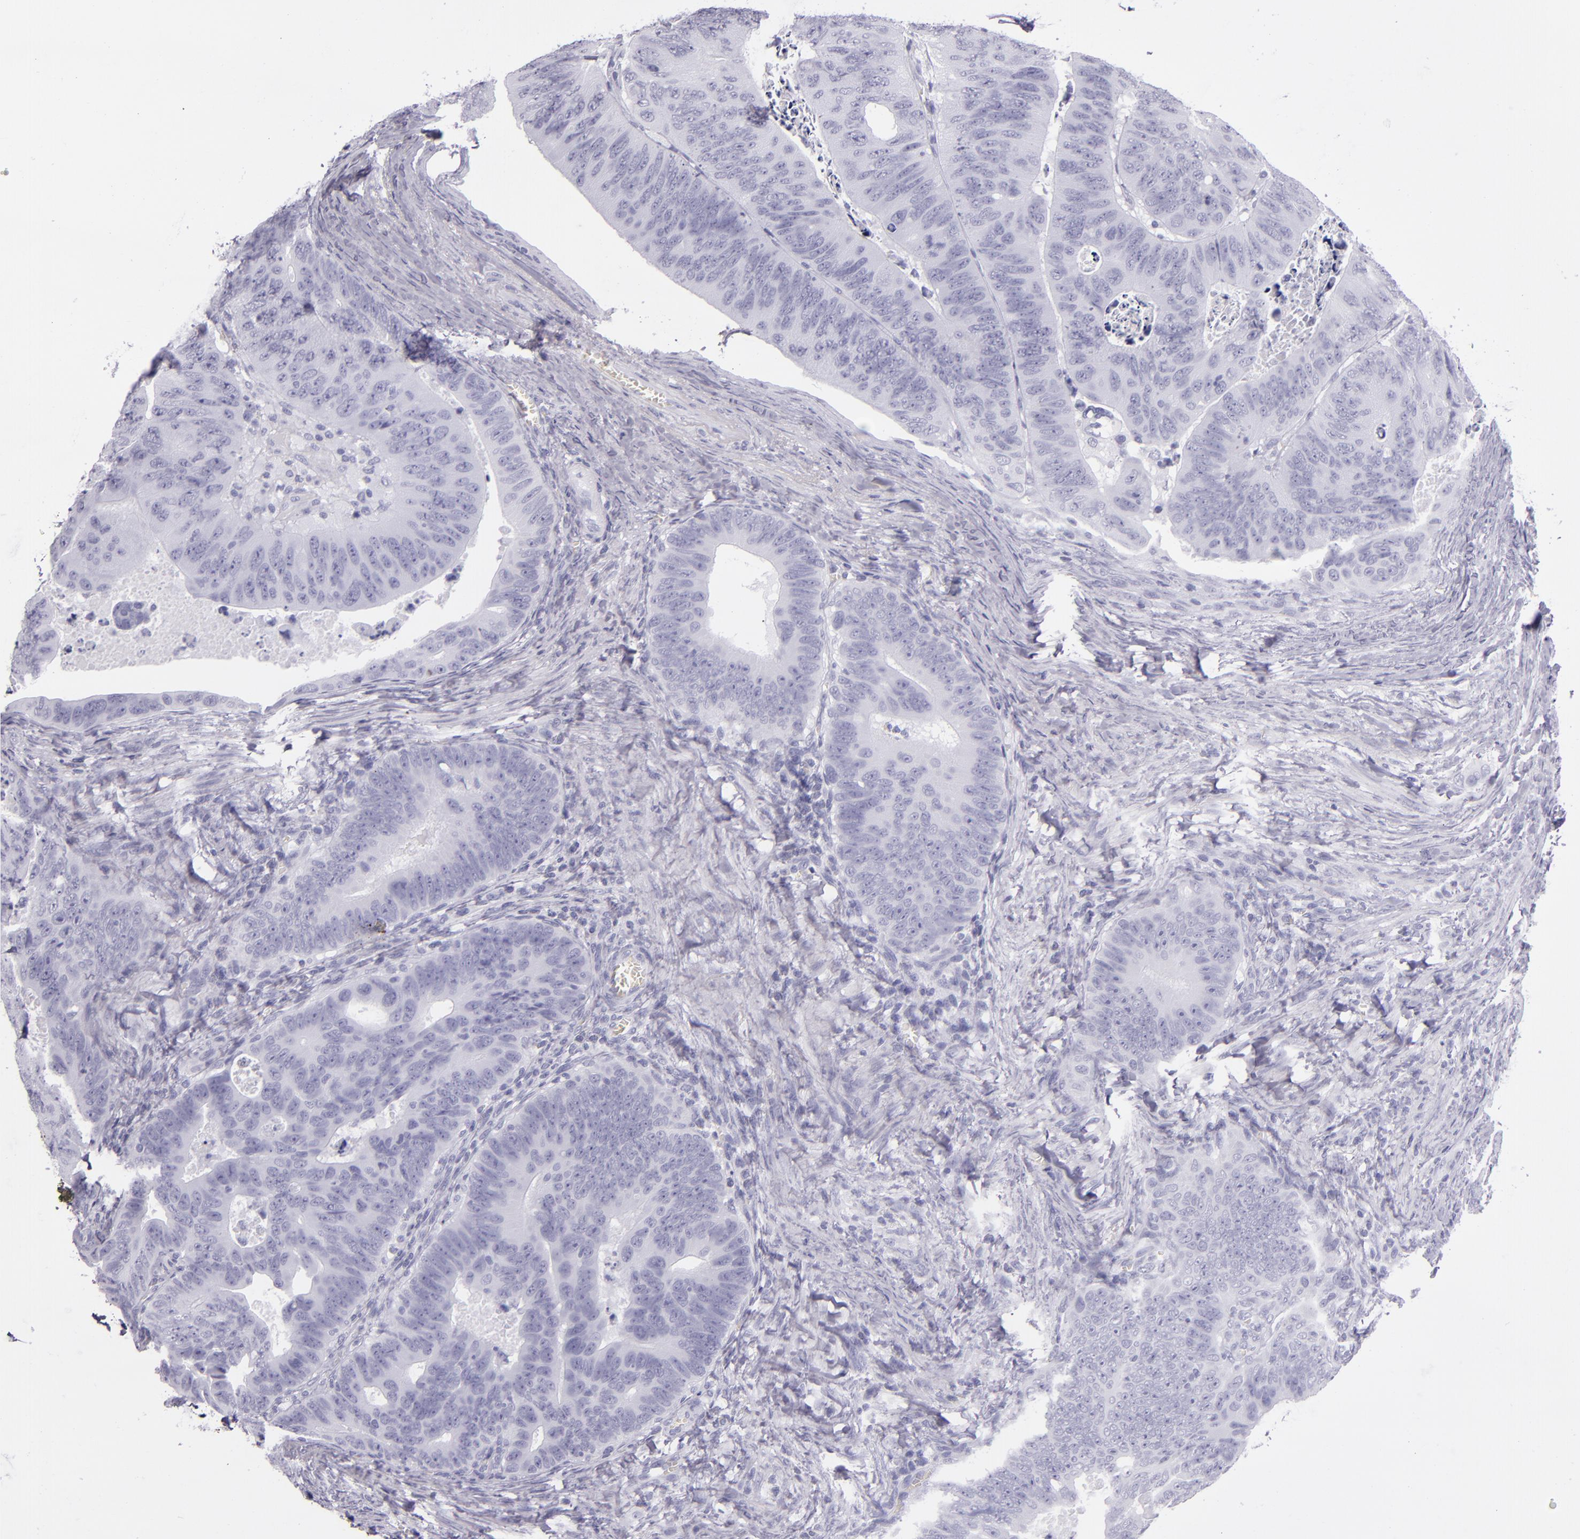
{"staining": {"intensity": "negative", "quantity": "none", "location": "none"}, "tissue": "colorectal cancer", "cell_type": "Tumor cells", "image_type": "cancer", "snomed": [{"axis": "morphology", "description": "Adenocarcinoma, NOS"}, {"axis": "topography", "description": "Colon"}], "caption": "Tumor cells are negative for brown protein staining in colorectal adenocarcinoma.", "gene": "CR2", "patient": {"sex": "female", "age": 55}}